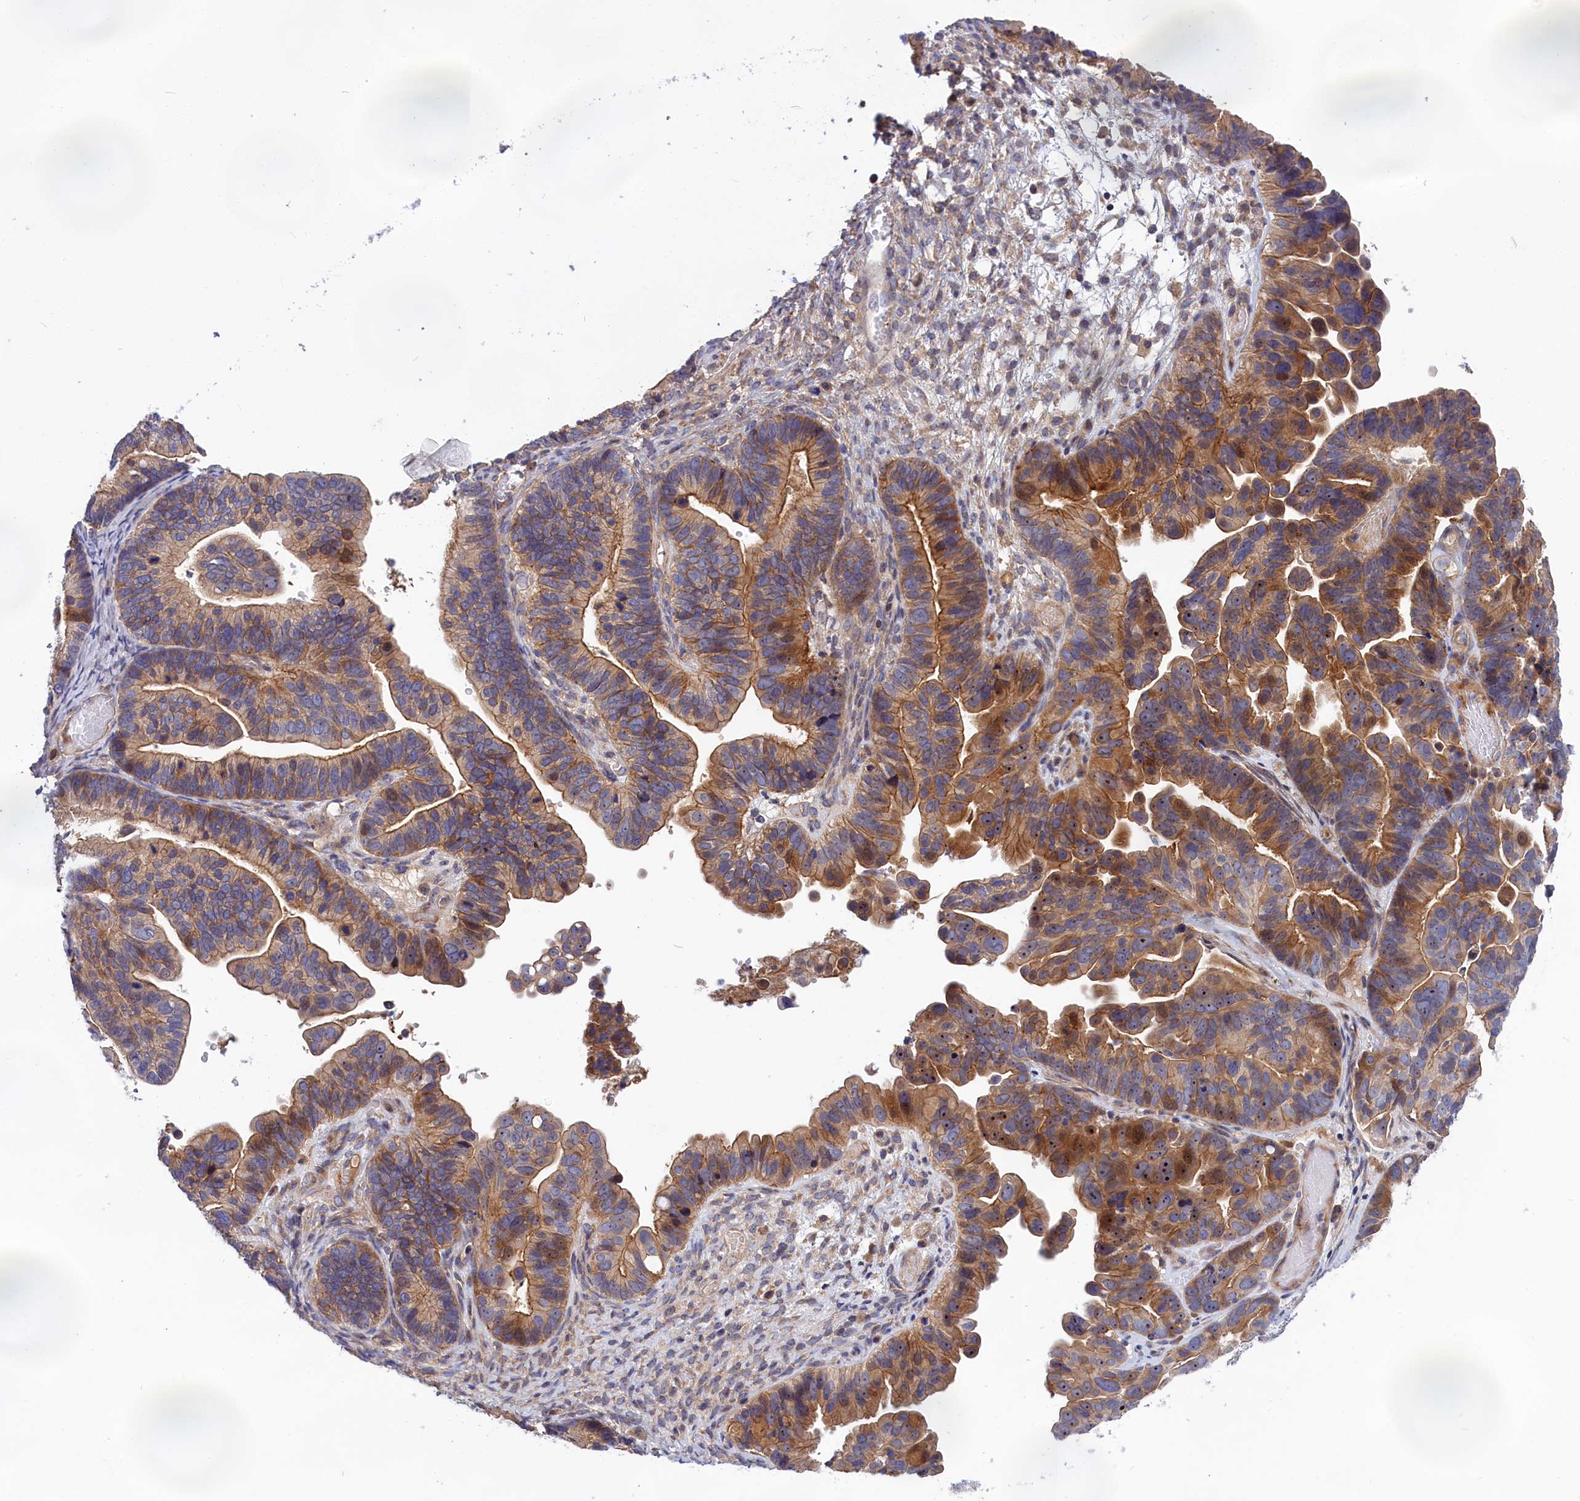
{"staining": {"intensity": "moderate", "quantity": ">75%", "location": "cytoplasmic/membranous"}, "tissue": "ovarian cancer", "cell_type": "Tumor cells", "image_type": "cancer", "snomed": [{"axis": "morphology", "description": "Cystadenocarcinoma, serous, NOS"}, {"axis": "topography", "description": "Ovary"}], "caption": "Immunohistochemistry image of human ovarian serous cystadenocarcinoma stained for a protein (brown), which exhibits medium levels of moderate cytoplasmic/membranous staining in approximately >75% of tumor cells.", "gene": "CRACD", "patient": {"sex": "female", "age": 56}}